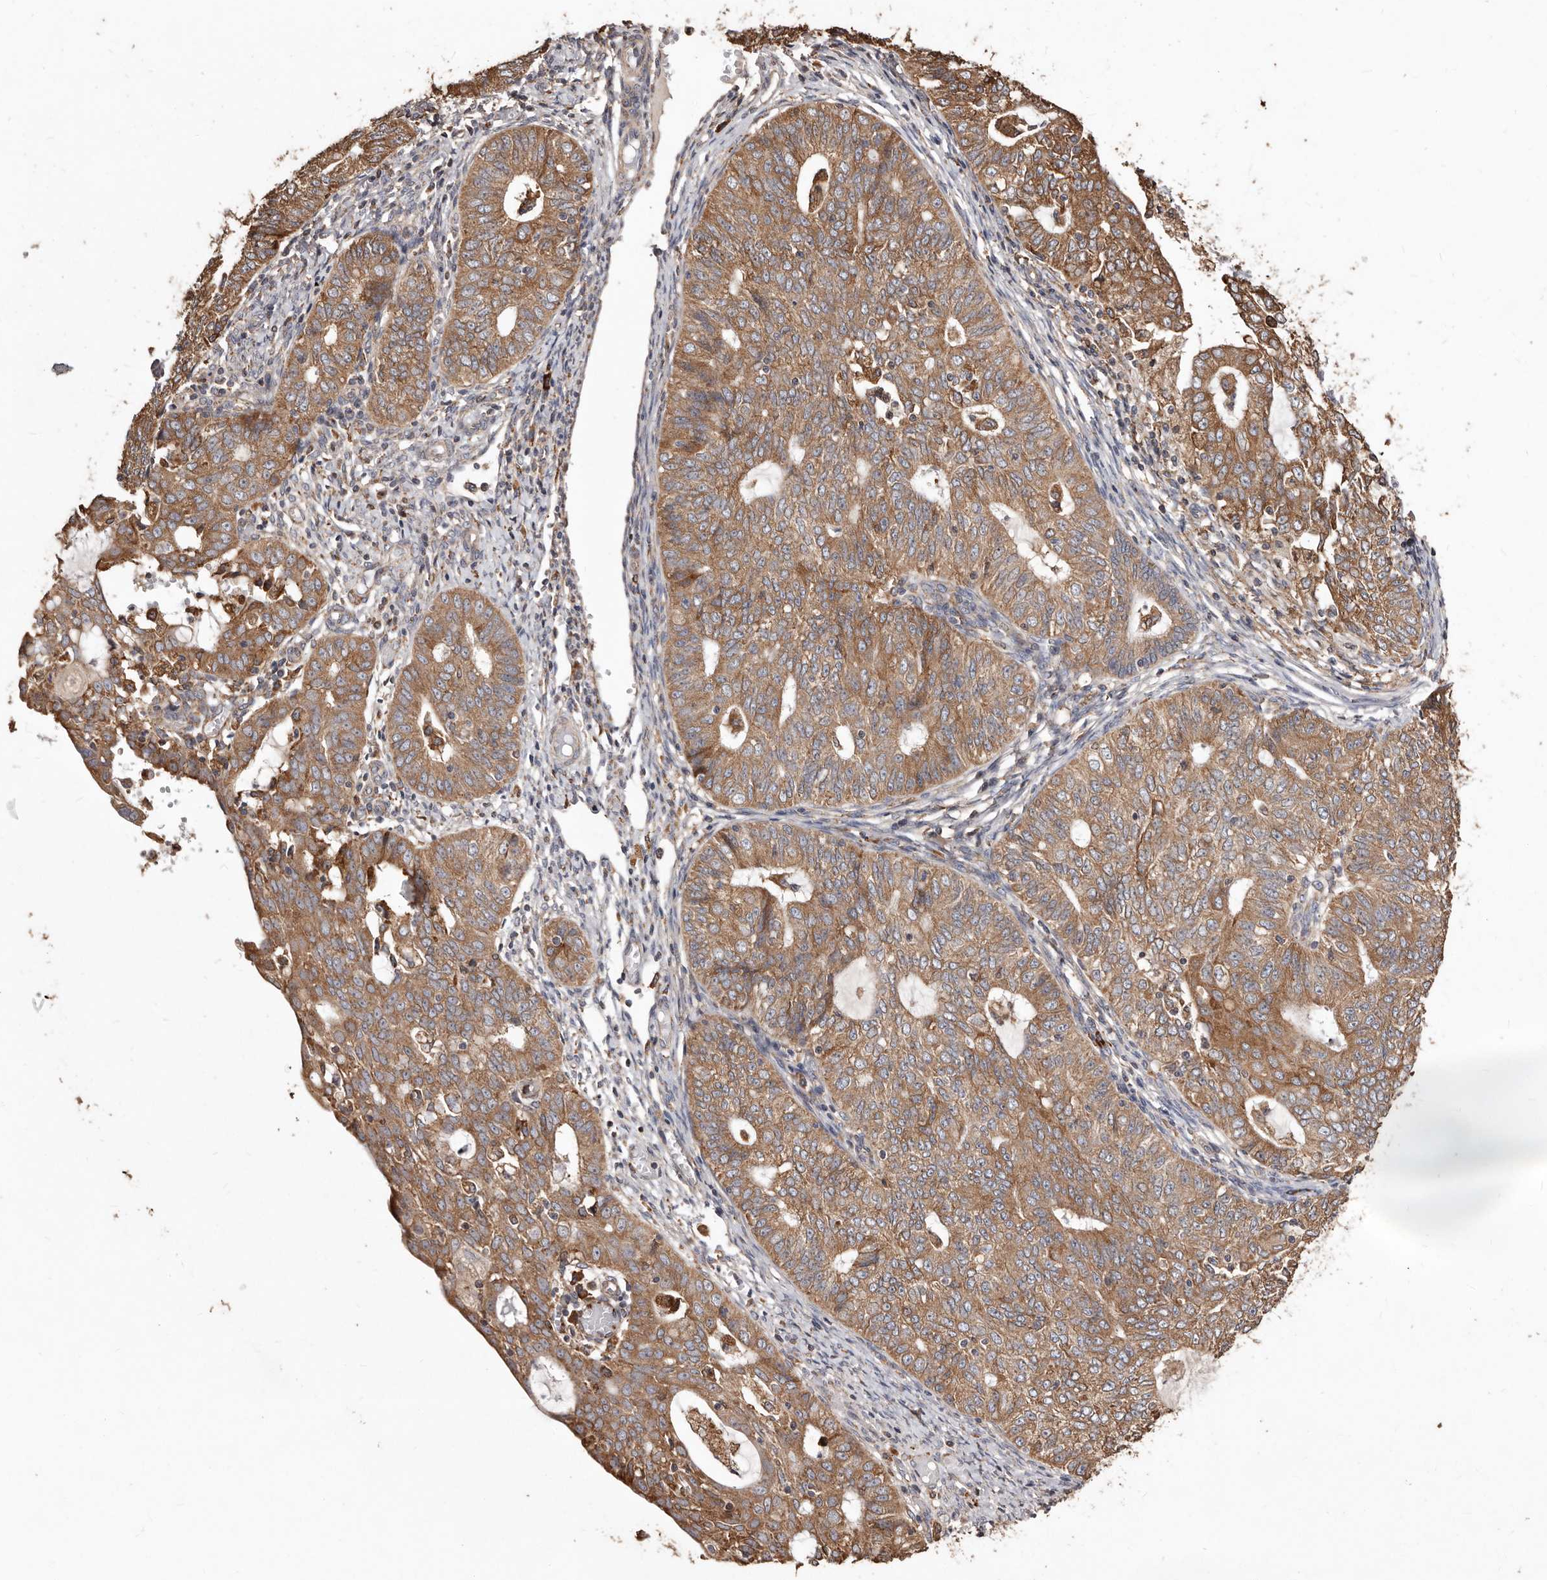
{"staining": {"intensity": "moderate", "quantity": ">75%", "location": "cytoplasmic/membranous"}, "tissue": "endometrial cancer", "cell_type": "Tumor cells", "image_type": "cancer", "snomed": [{"axis": "morphology", "description": "Adenocarcinoma, NOS"}, {"axis": "topography", "description": "Endometrium"}], "caption": "A high-resolution micrograph shows immunohistochemistry staining of endometrial cancer (adenocarcinoma), which displays moderate cytoplasmic/membranous expression in about >75% of tumor cells.", "gene": "STEAP2", "patient": {"sex": "female", "age": 32}}